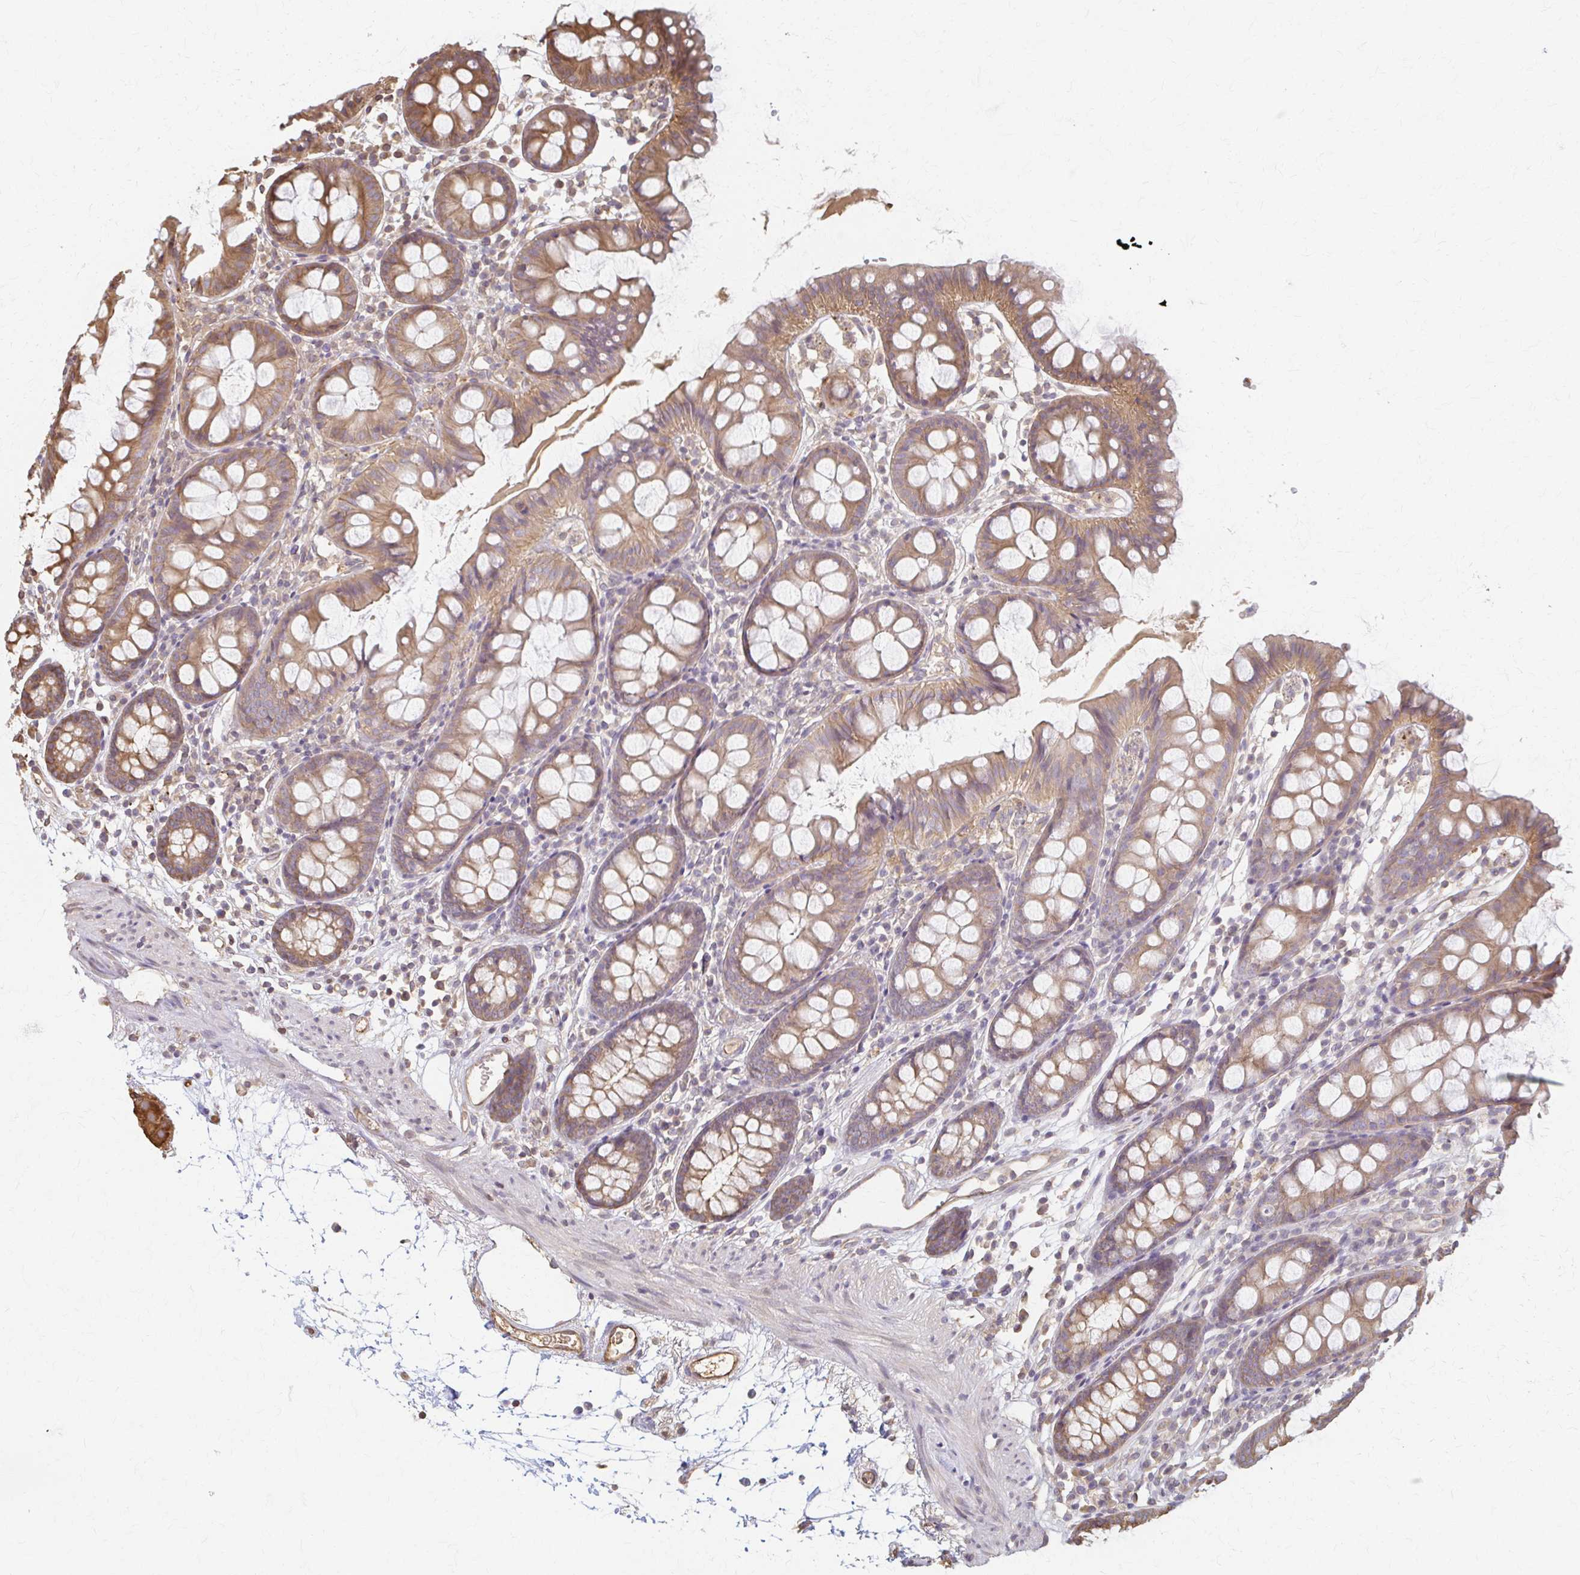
{"staining": {"intensity": "moderate", "quantity": ">75%", "location": "cytoplasmic/membranous"}, "tissue": "colon", "cell_type": "Endothelial cells", "image_type": "normal", "snomed": [{"axis": "morphology", "description": "Normal tissue, NOS"}, {"axis": "topography", "description": "Colon"}], "caption": "Protein expression by IHC displays moderate cytoplasmic/membranous positivity in approximately >75% of endothelial cells in benign colon.", "gene": "ARHGAP35", "patient": {"sex": "female", "age": 84}}